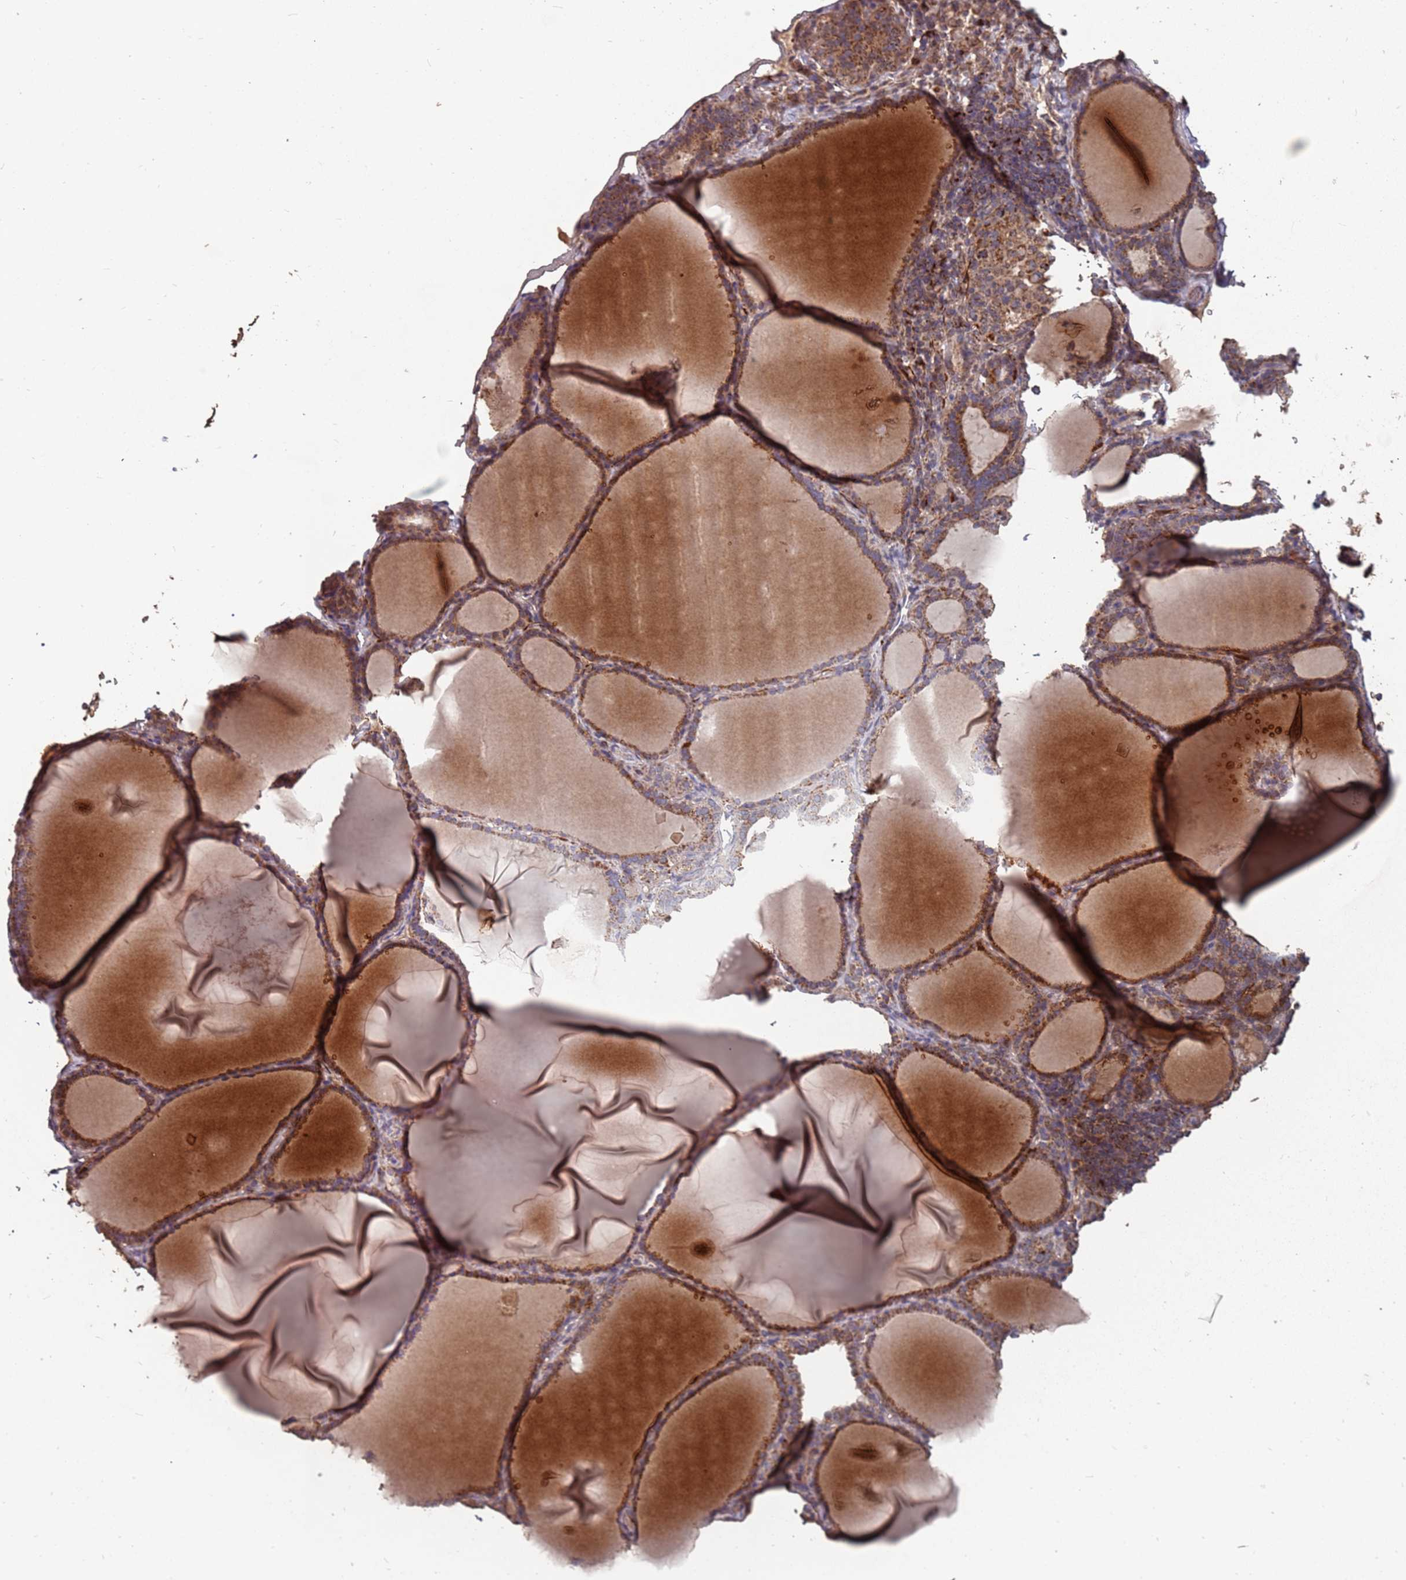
{"staining": {"intensity": "moderate", "quantity": ">75%", "location": "cytoplasmic/membranous"}, "tissue": "thyroid gland", "cell_type": "Glandular cells", "image_type": "normal", "snomed": [{"axis": "morphology", "description": "Normal tissue, NOS"}, {"axis": "topography", "description": "Thyroid gland"}], "caption": "Brown immunohistochemical staining in unremarkable thyroid gland demonstrates moderate cytoplasmic/membranous expression in approximately >75% of glandular cells. The protein of interest is stained brown, and the nuclei are stained in blue (DAB (3,3'-diaminobenzidine) IHC with brightfield microscopy, high magnification).", "gene": "PRORP", "patient": {"sex": "female", "age": 39}}